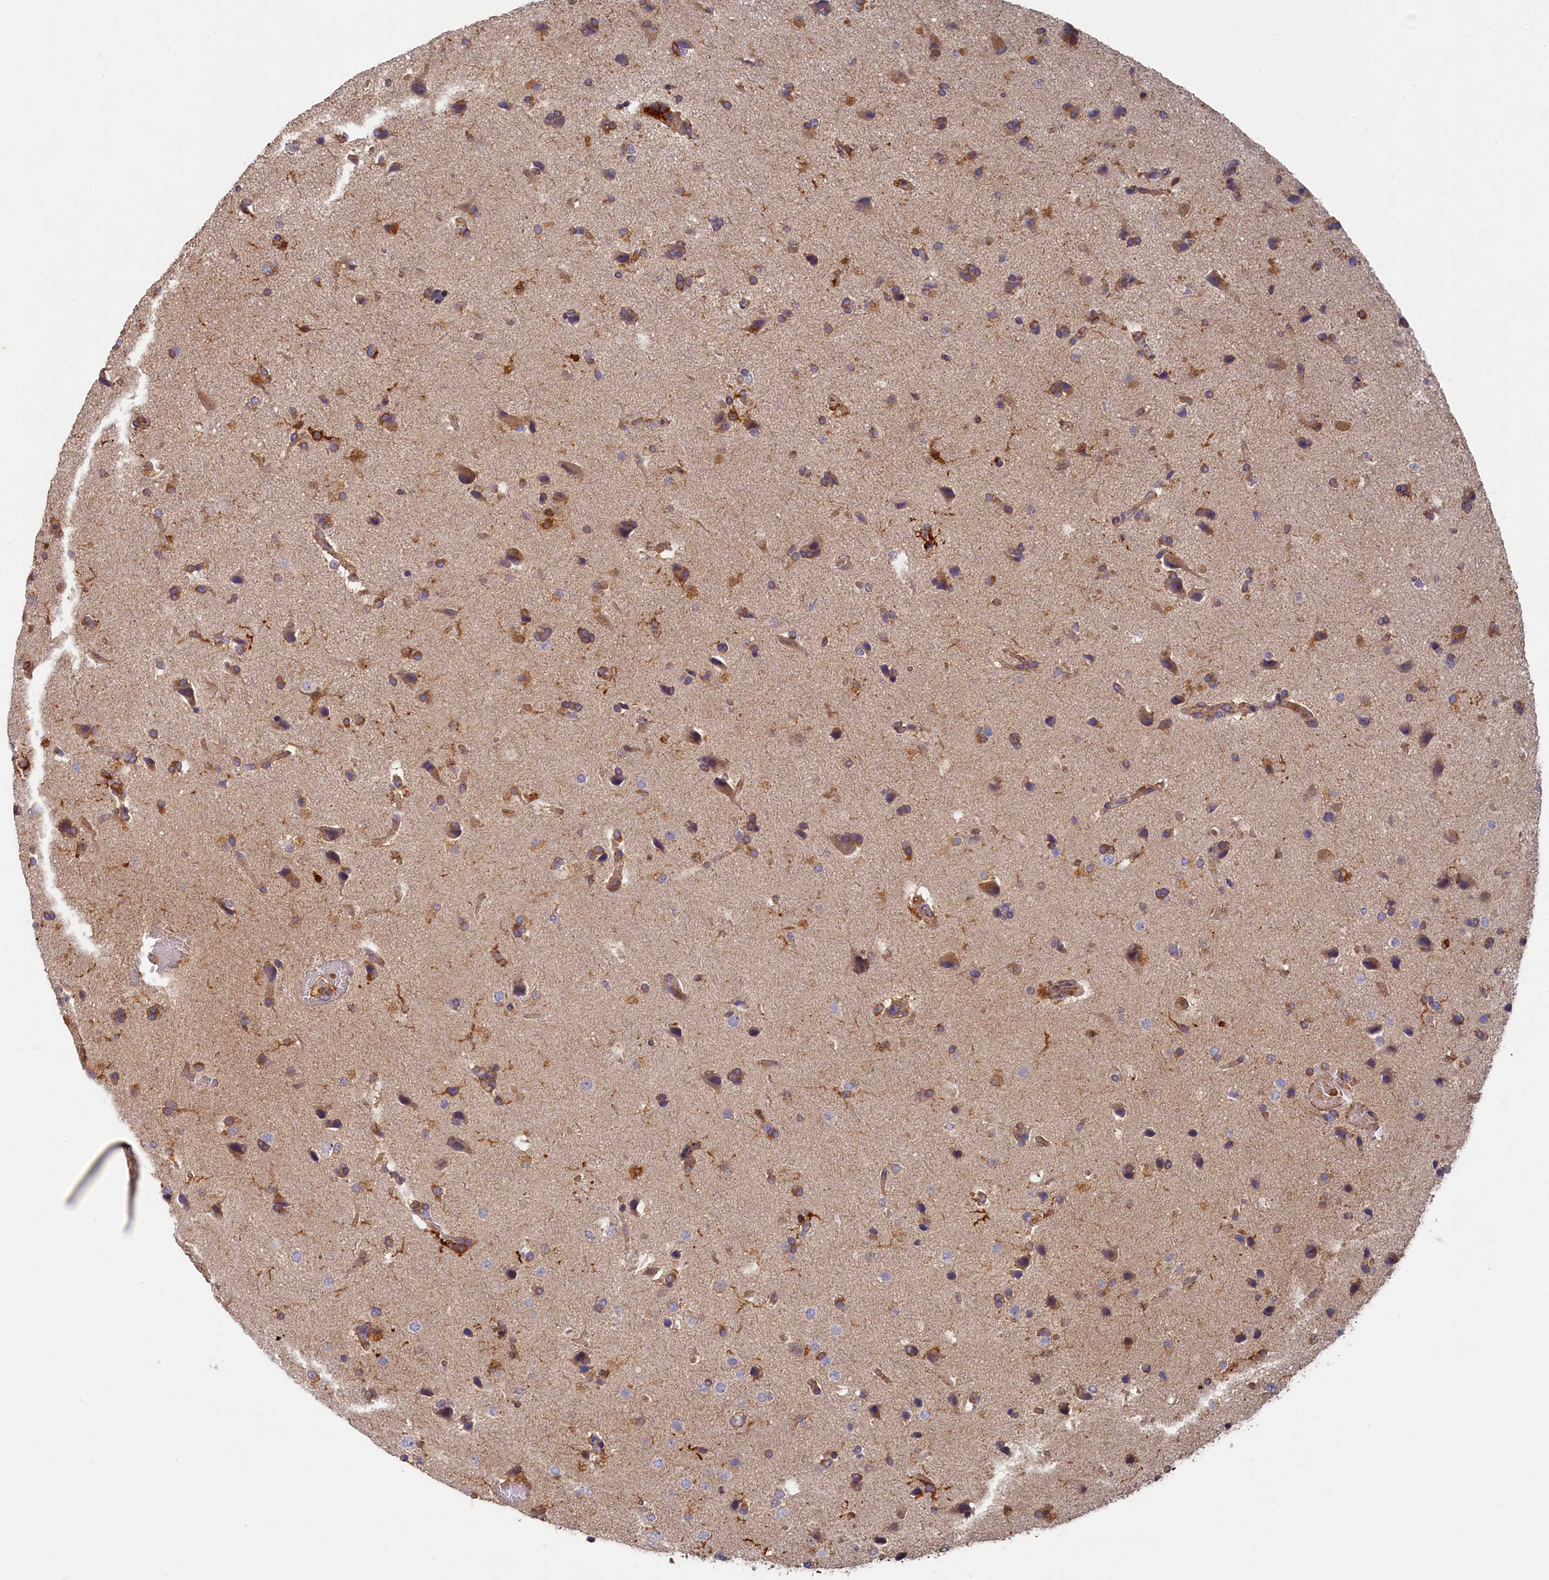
{"staining": {"intensity": "moderate", "quantity": "<25%", "location": "cytoplasmic/membranous"}, "tissue": "glioma", "cell_type": "Tumor cells", "image_type": "cancer", "snomed": [{"axis": "morphology", "description": "Glioma, malignant, High grade"}, {"axis": "topography", "description": "Brain"}], "caption": "Tumor cells demonstrate moderate cytoplasmic/membranous positivity in approximately <25% of cells in glioma.", "gene": "SEC31B", "patient": {"sex": "male", "age": 72}}